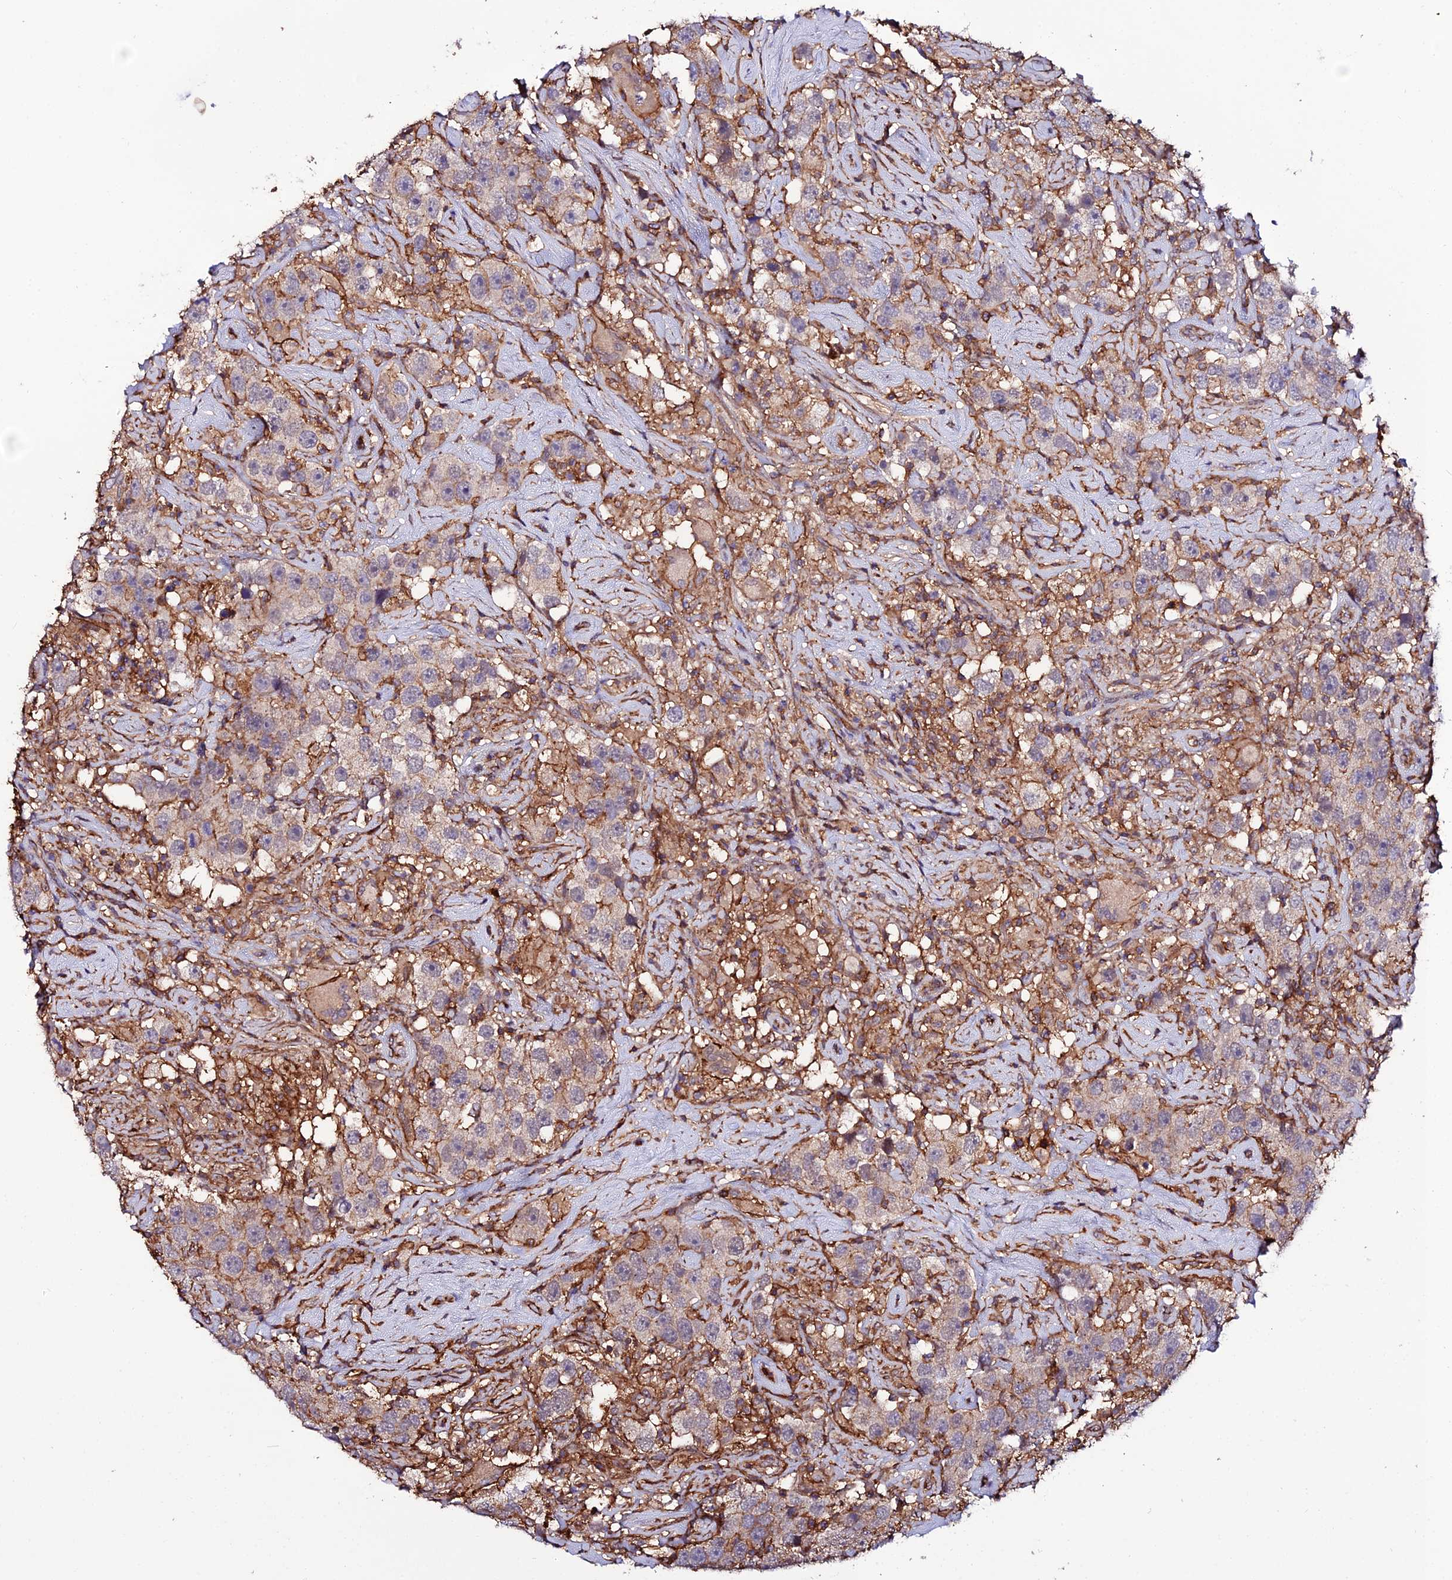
{"staining": {"intensity": "moderate", "quantity": "25%-75%", "location": "cytoplasmic/membranous"}, "tissue": "testis cancer", "cell_type": "Tumor cells", "image_type": "cancer", "snomed": [{"axis": "morphology", "description": "Seminoma, NOS"}, {"axis": "topography", "description": "Testis"}], "caption": "Immunohistochemistry (IHC) image of testis cancer stained for a protein (brown), which reveals medium levels of moderate cytoplasmic/membranous staining in about 25%-75% of tumor cells.", "gene": "USP17L15", "patient": {"sex": "male", "age": 49}}